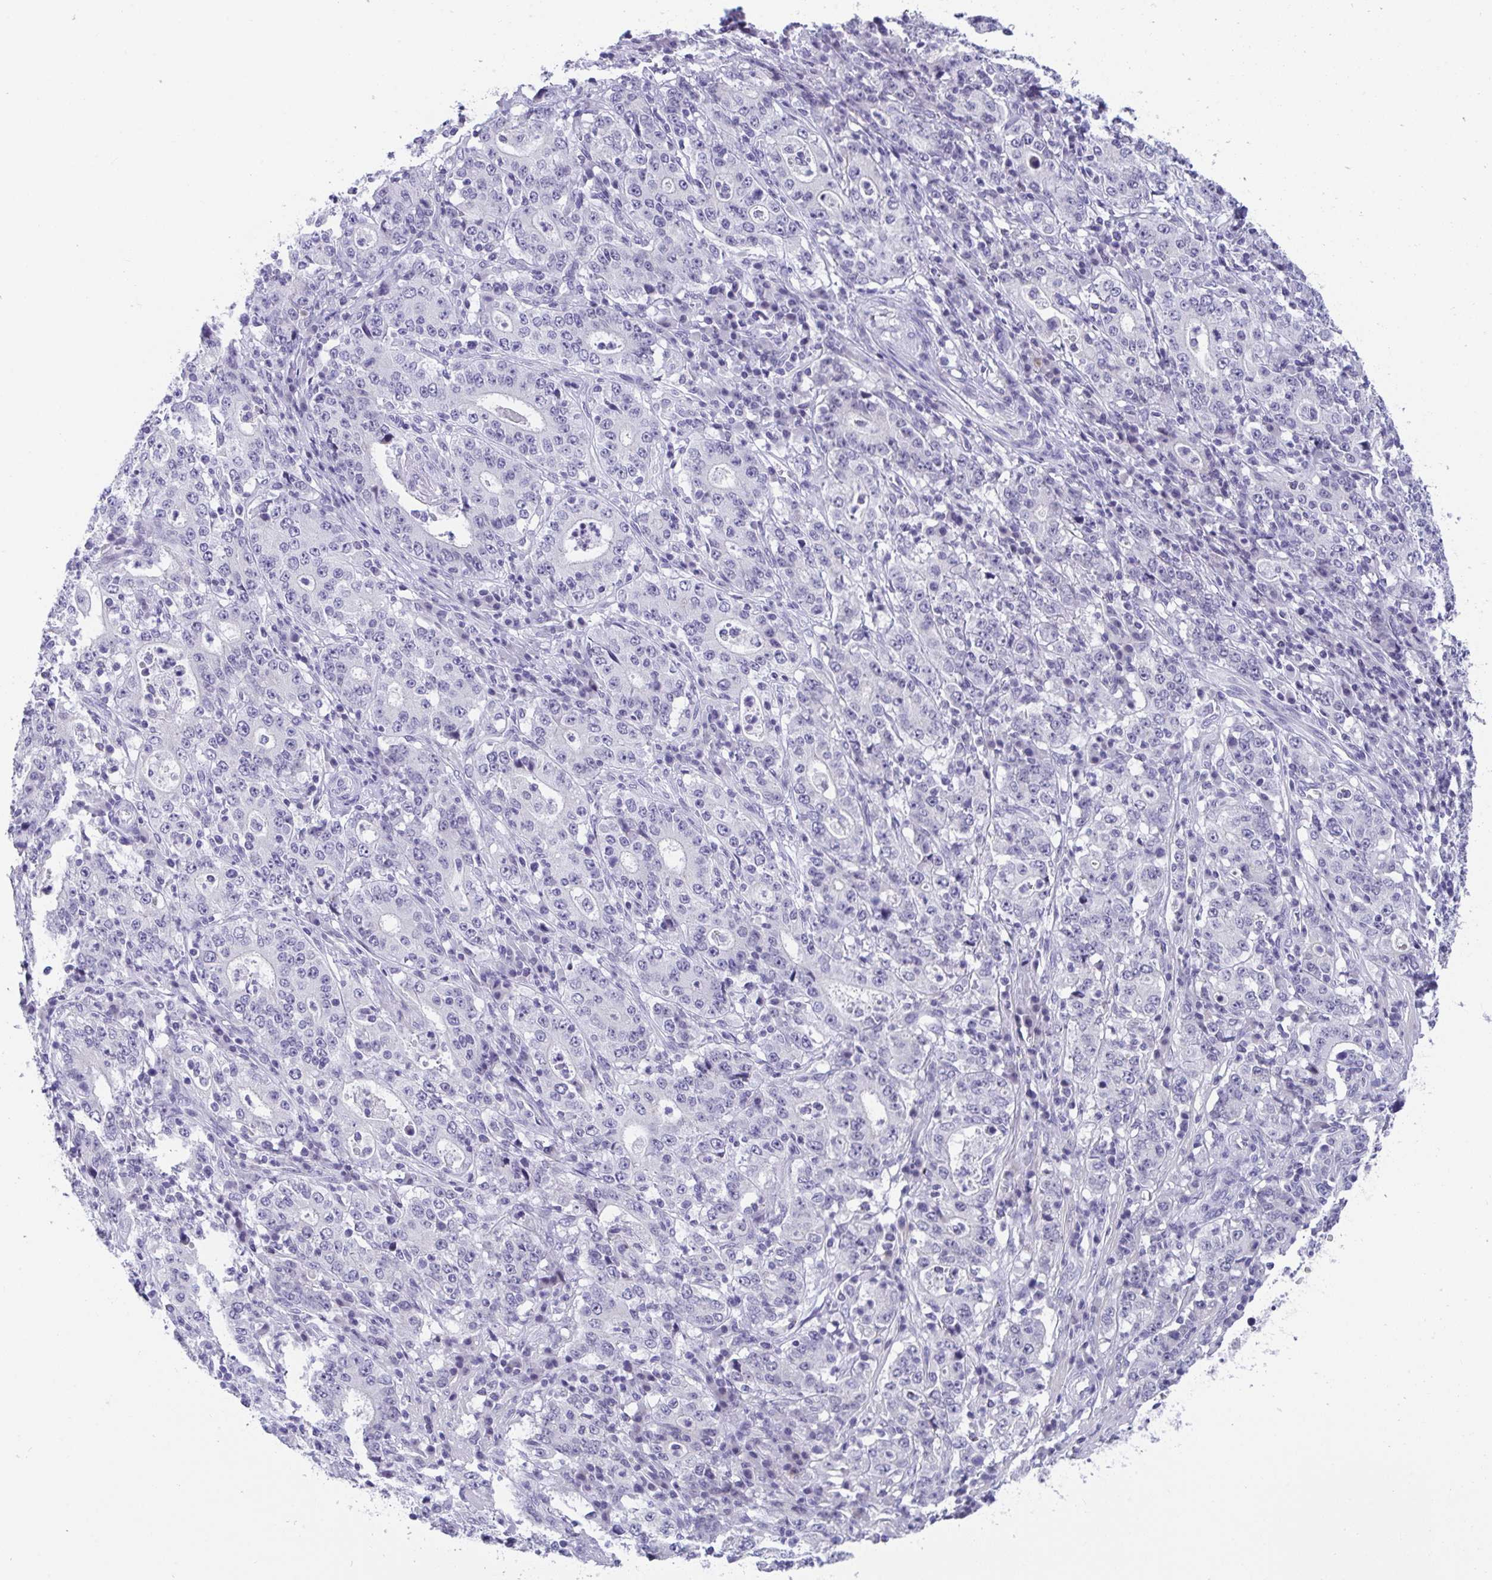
{"staining": {"intensity": "negative", "quantity": "none", "location": "none"}, "tissue": "stomach cancer", "cell_type": "Tumor cells", "image_type": "cancer", "snomed": [{"axis": "morphology", "description": "Normal tissue, NOS"}, {"axis": "morphology", "description": "Adenocarcinoma, NOS"}, {"axis": "topography", "description": "Stomach, upper"}, {"axis": "topography", "description": "Stomach"}], "caption": "There is no significant staining in tumor cells of stomach cancer.", "gene": "BMAL2", "patient": {"sex": "male", "age": 59}}